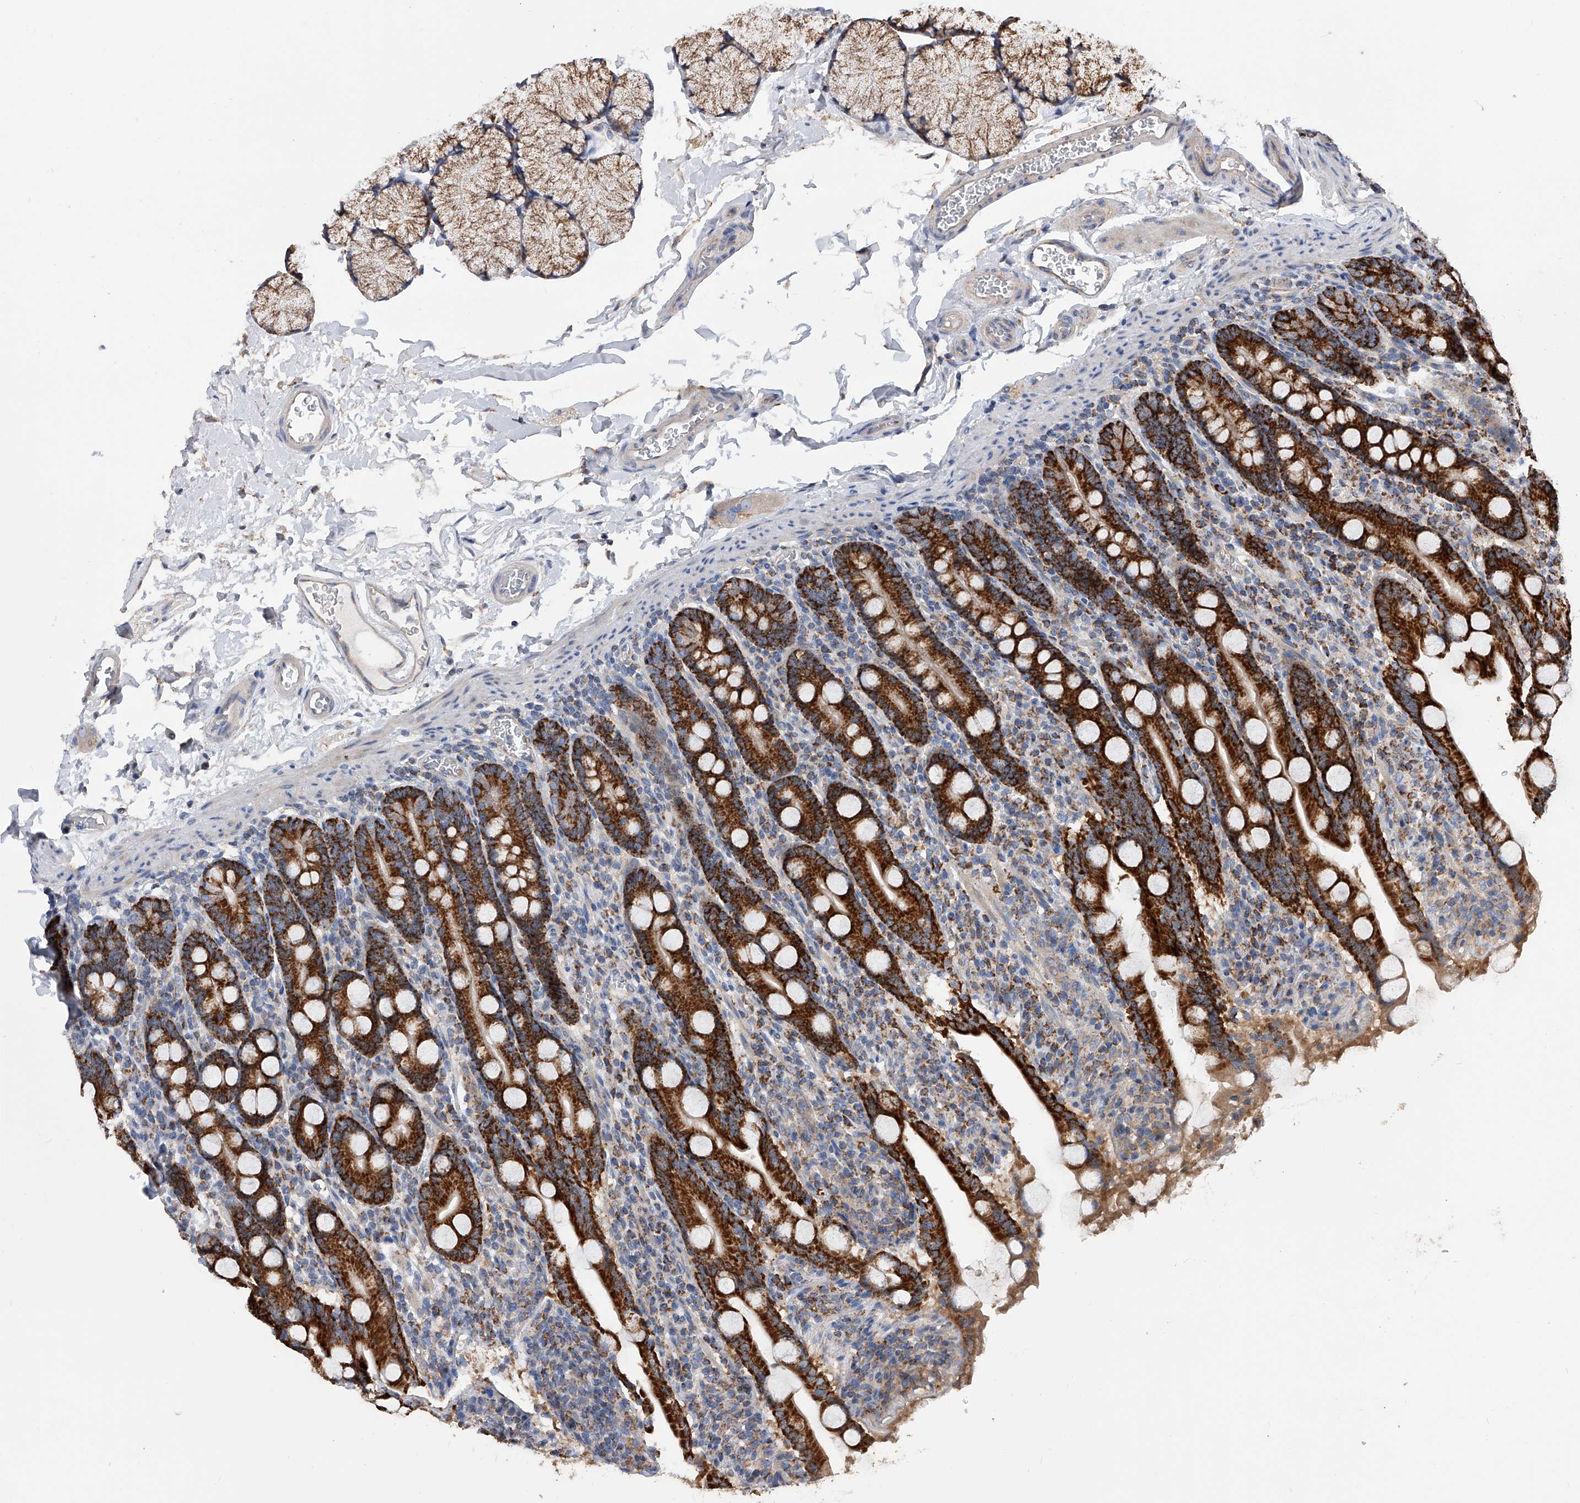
{"staining": {"intensity": "strong", "quantity": ">75%", "location": "cytoplasmic/membranous"}, "tissue": "duodenum", "cell_type": "Glandular cells", "image_type": "normal", "snomed": [{"axis": "morphology", "description": "Normal tissue, NOS"}, {"axis": "topography", "description": "Duodenum"}], "caption": "Immunohistochemistry histopathology image of normal duodenum stained for a protein (brown), which displays high levels of strong cytoplasmic/membranous expression in approximately >75% of glandular cells.", "gene": "PDSS2", "patient": {"sex": "male", "age": 35}}